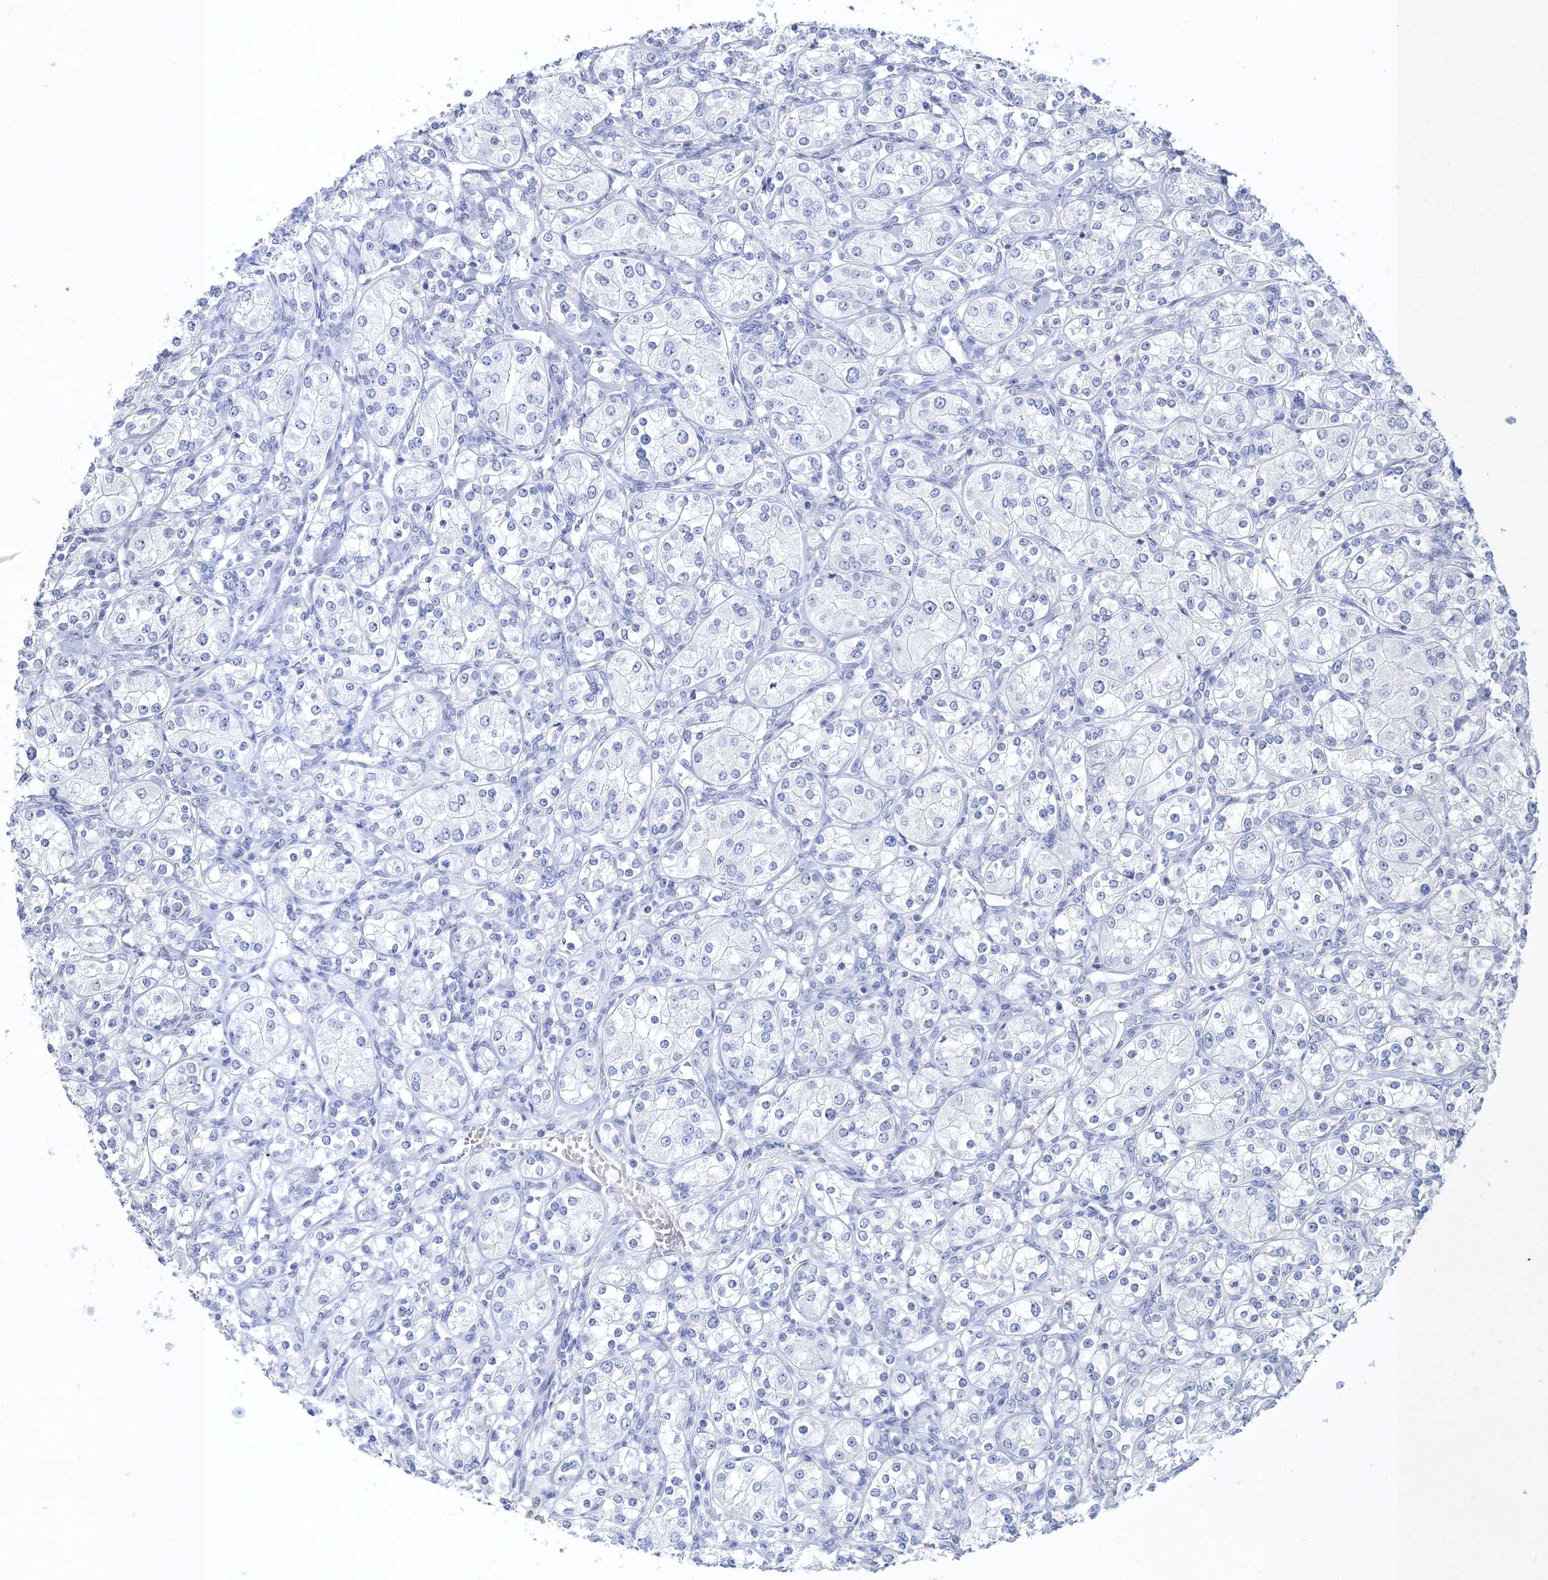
{"staining": {"intensity": "negative", "quantity": "none", "location": "none"}, "tissue": "renal cancer", "cell_type": "Tumor cells", "image_type": "cancer", "snomed": [{"axis": "morphology", "description": "Adenocarcinoma, NOS"}, {"axis": "topography", "description": "Kidney"}], "caption": "DAB (3,3'-diaminobenzidine) immunohistochemical staining of human renal cancer exhibits no significant expression in tumor cells. (DAB (3,3'-diaminobenzidine) immunohistochemistry, high magnification).", "gene": "MYOZ2", "patient": {"sex": "male", "age": 77}}